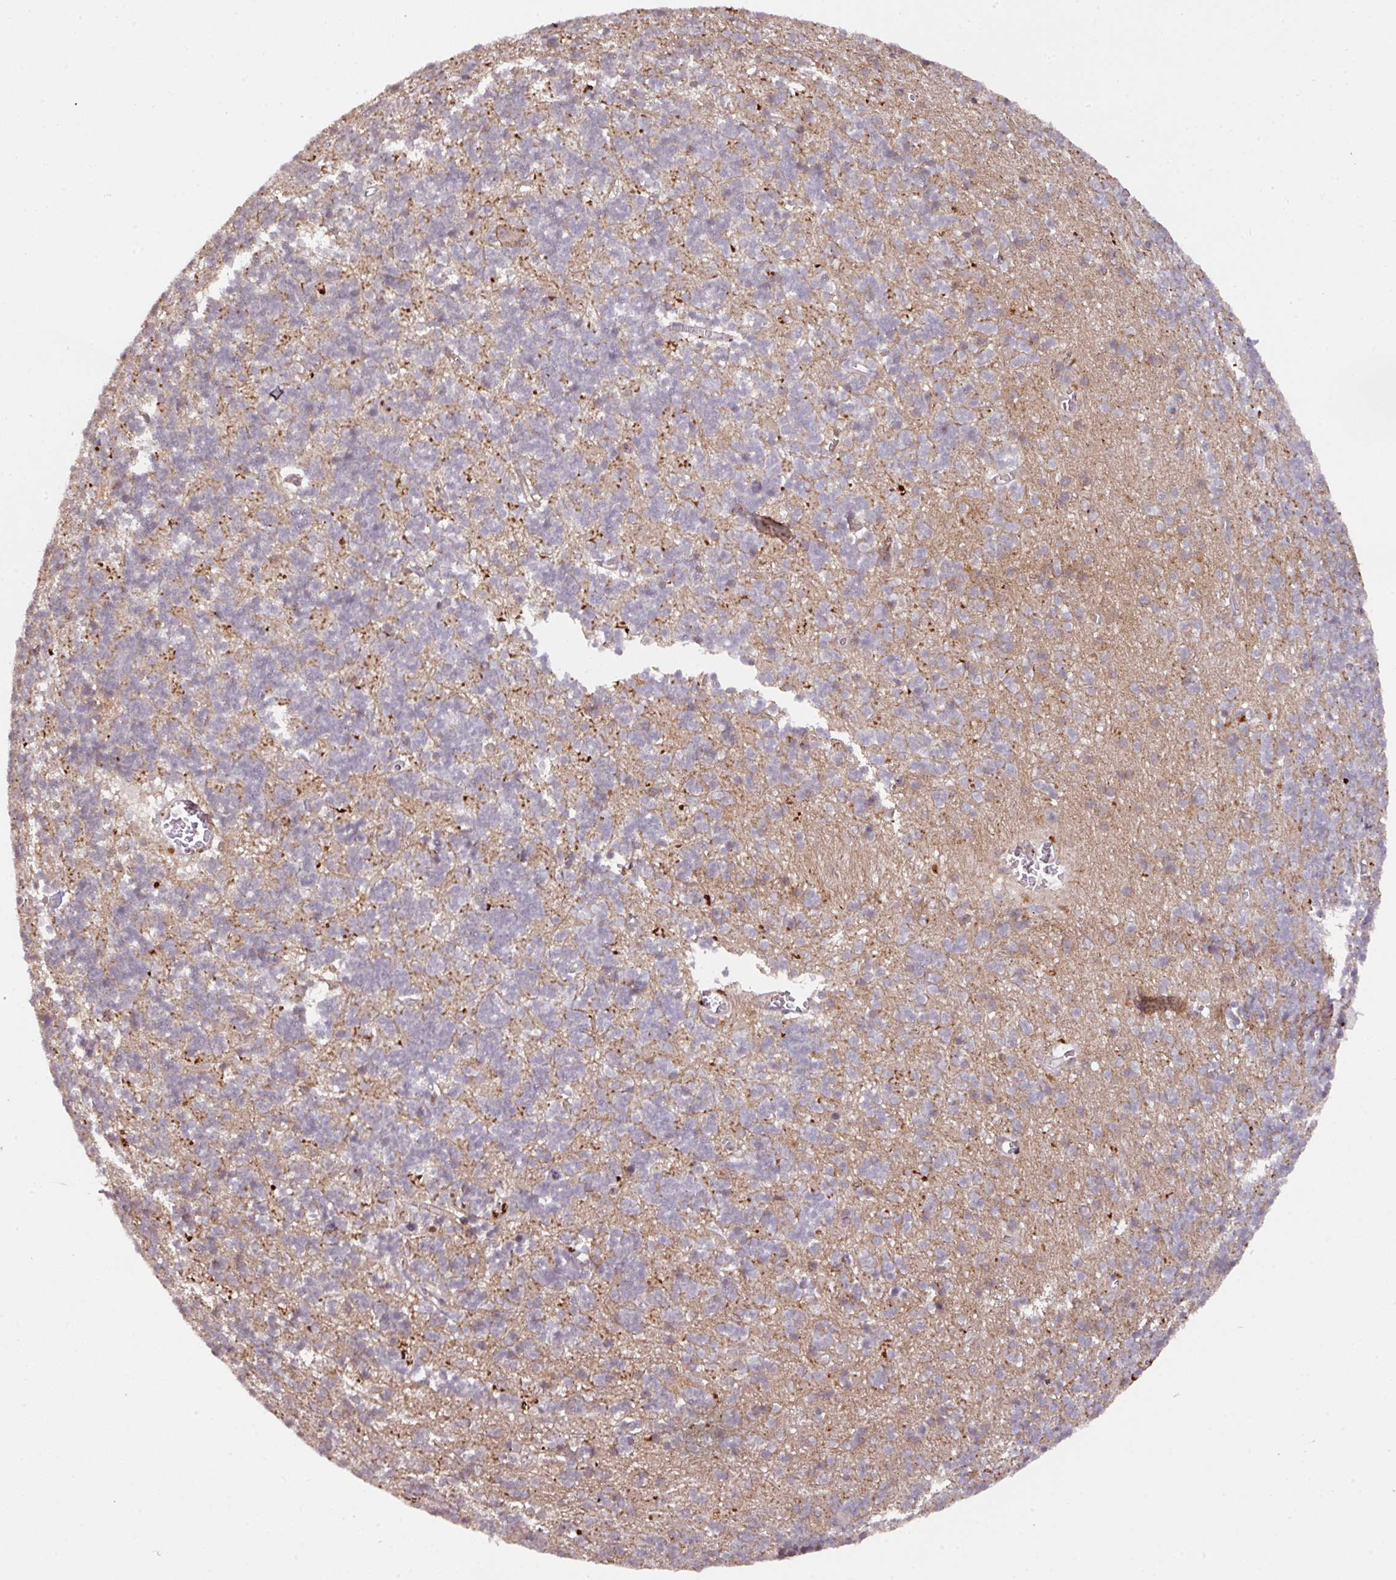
{"staining": {"intensity": "moderate", "quantity": "<25%", "location": "cytoplasmic/membranous"}, "tissue": "cerebellum", "cell_type": "Cells in granular layer", "image_type": "normal", "snomed": [{"axis": "morphology", "description": "Normal tissue, NOS"}, {"axis": "topography", "description": "Cerebellum"}], "caption": "Approximately <25% of cells in granular layer in normal human cerebellum reveal moderate cytoplasmic/membranous protein positivity as visualized by brown immunohistochemical staining.", "gene": "CYFIP2", "patient": {"sex": "male", "age": 54}}